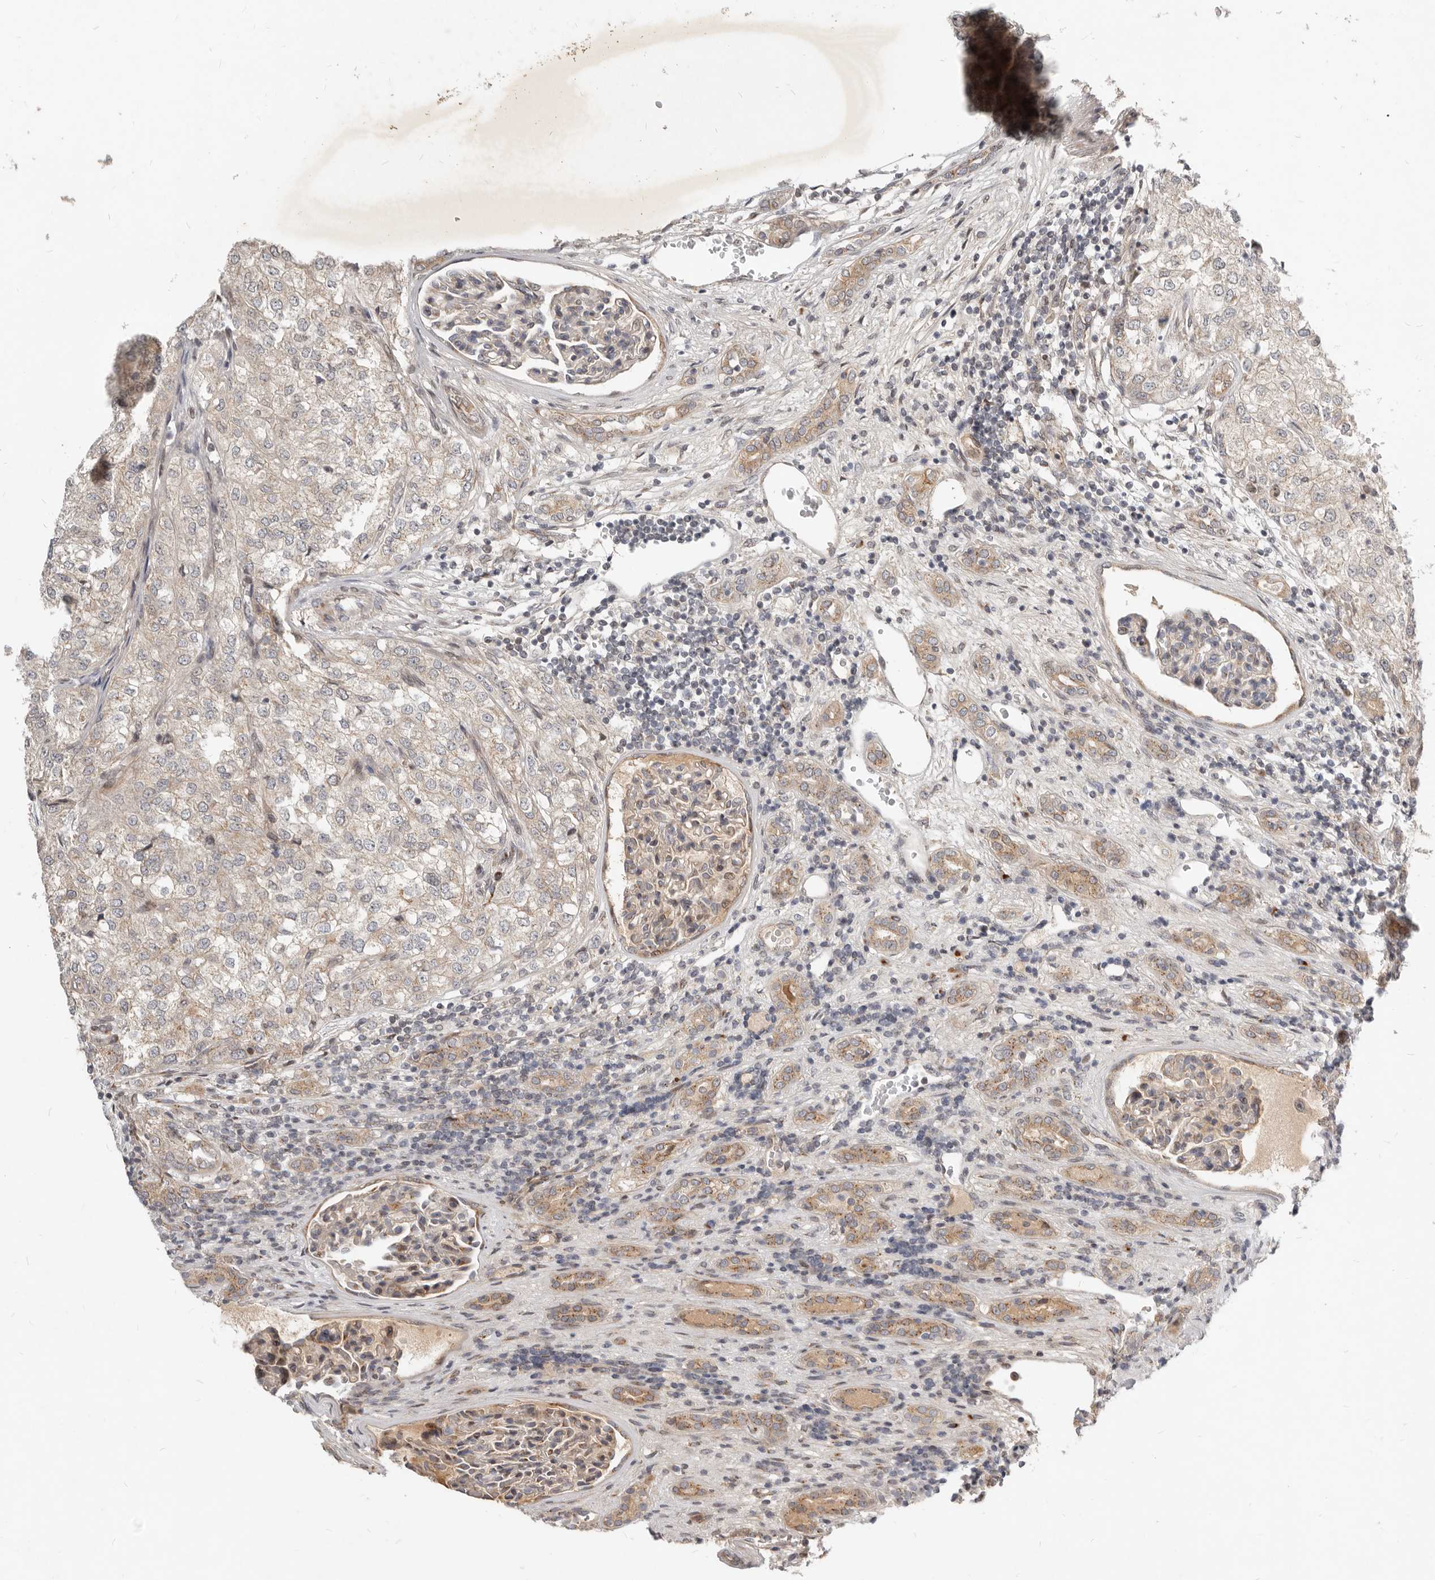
{"staining": {"intensity": "negative", "quantity": "none", "location": "none"}, "tissue": "renal cancer", "cell_type": "Tumor cells", "image_type": "cancer", "snomed": [{"axis": "morphology", "description": "Adenocarcinoma, NOS"}, {"axis": "topography", "description": "Kidney"}], "caption": "Immunohistochemistry (IHC) micrograph of renal cancer stained for a protein (brown), which displays no expression in tumor cells.", "gene": "NPY4R", "patient": {"sex": "female", "age": 54}}